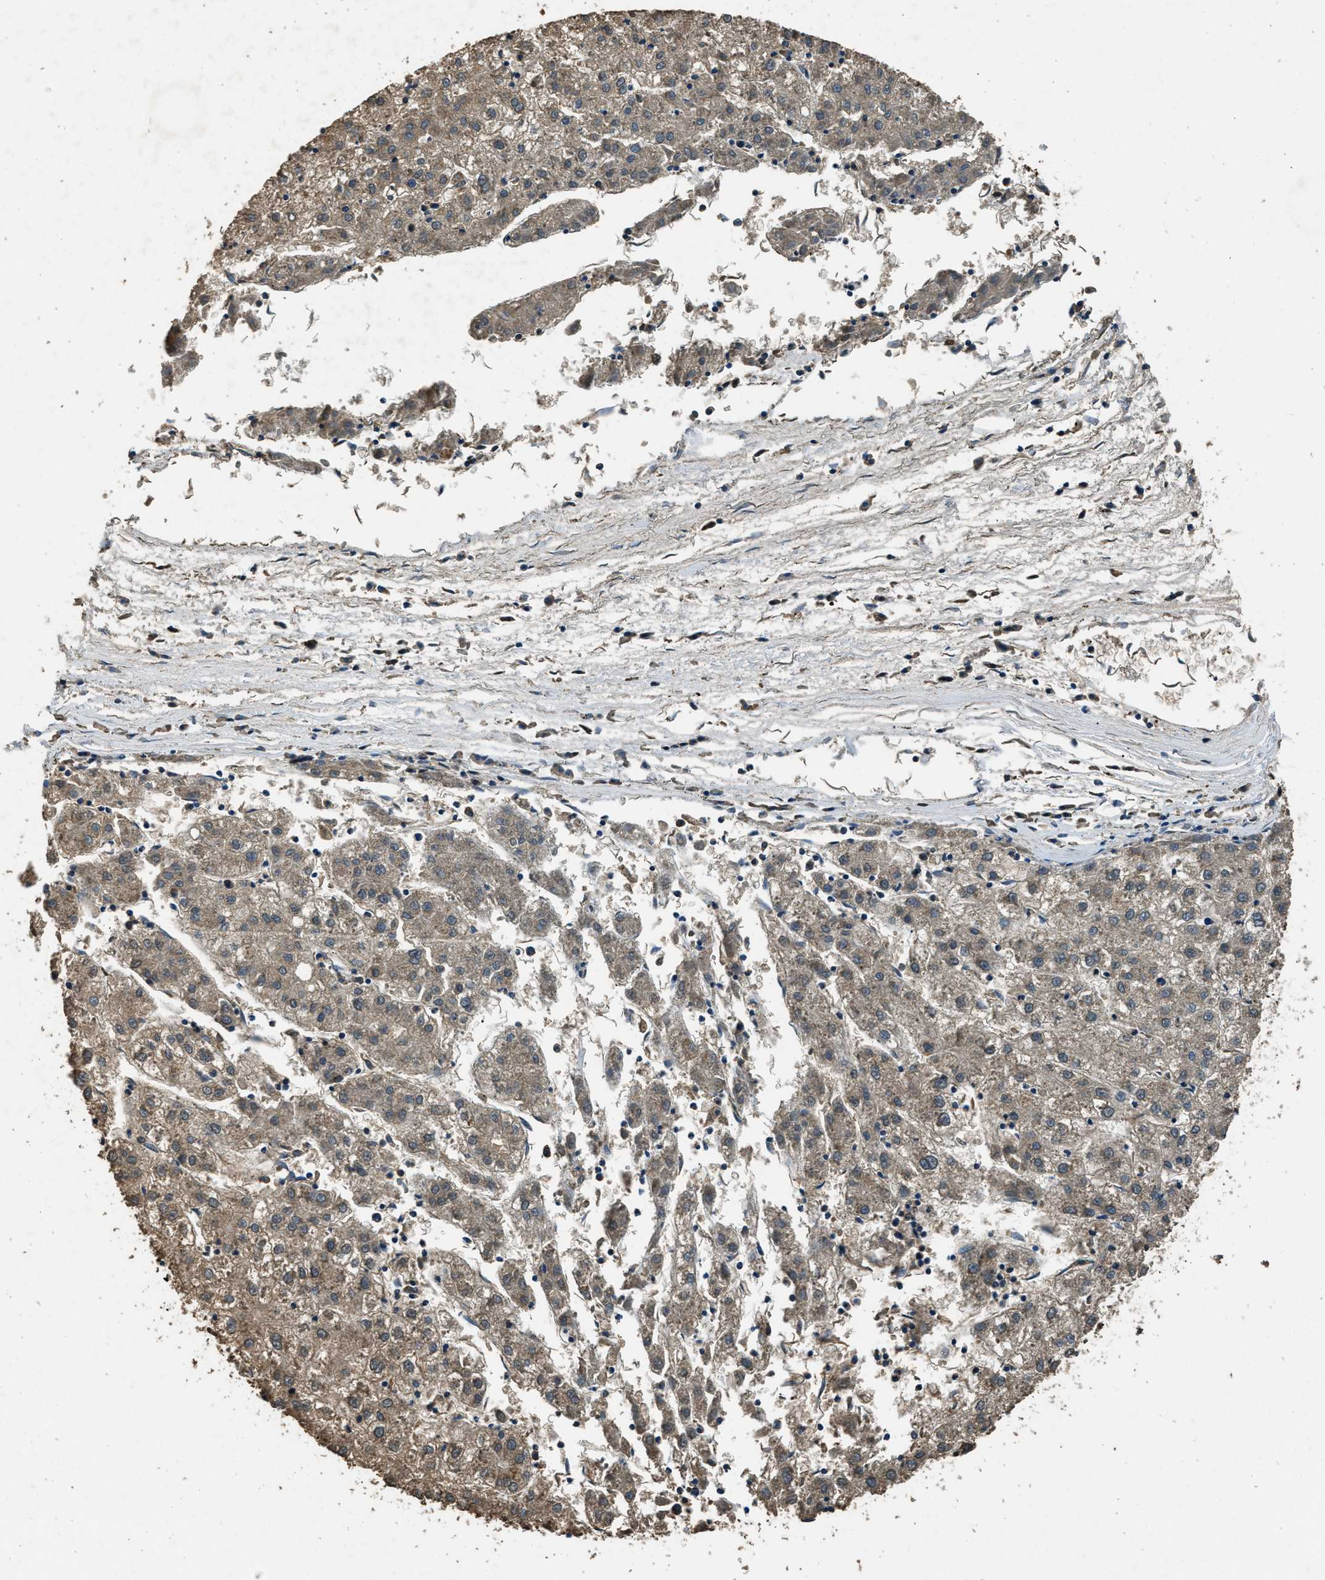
{"staining": {"intensity": "weak", "quantity": ">75%", "location": "cytoplasmic/membranous"}, "tissue": "liver cancer", "cell_type": "Tumor cells", "image_type": "cancer", "snomed": [{"axis": "morphology", "description": "Carcinoma, Hepatocellular, NOS"}, {"axis": "topography", "description": "Liver"}], "caption": "Immunohistochemical staining of human liver hepatocellular carcinoma reveals weak cytoplasmic/membranous protein positivity in about >75% of tumor cells. (brown staining indicates protein expression, while blue staining denotes nuclei).", "gene": "SALL3", "patient": {"sex": "male", "age": 72}}